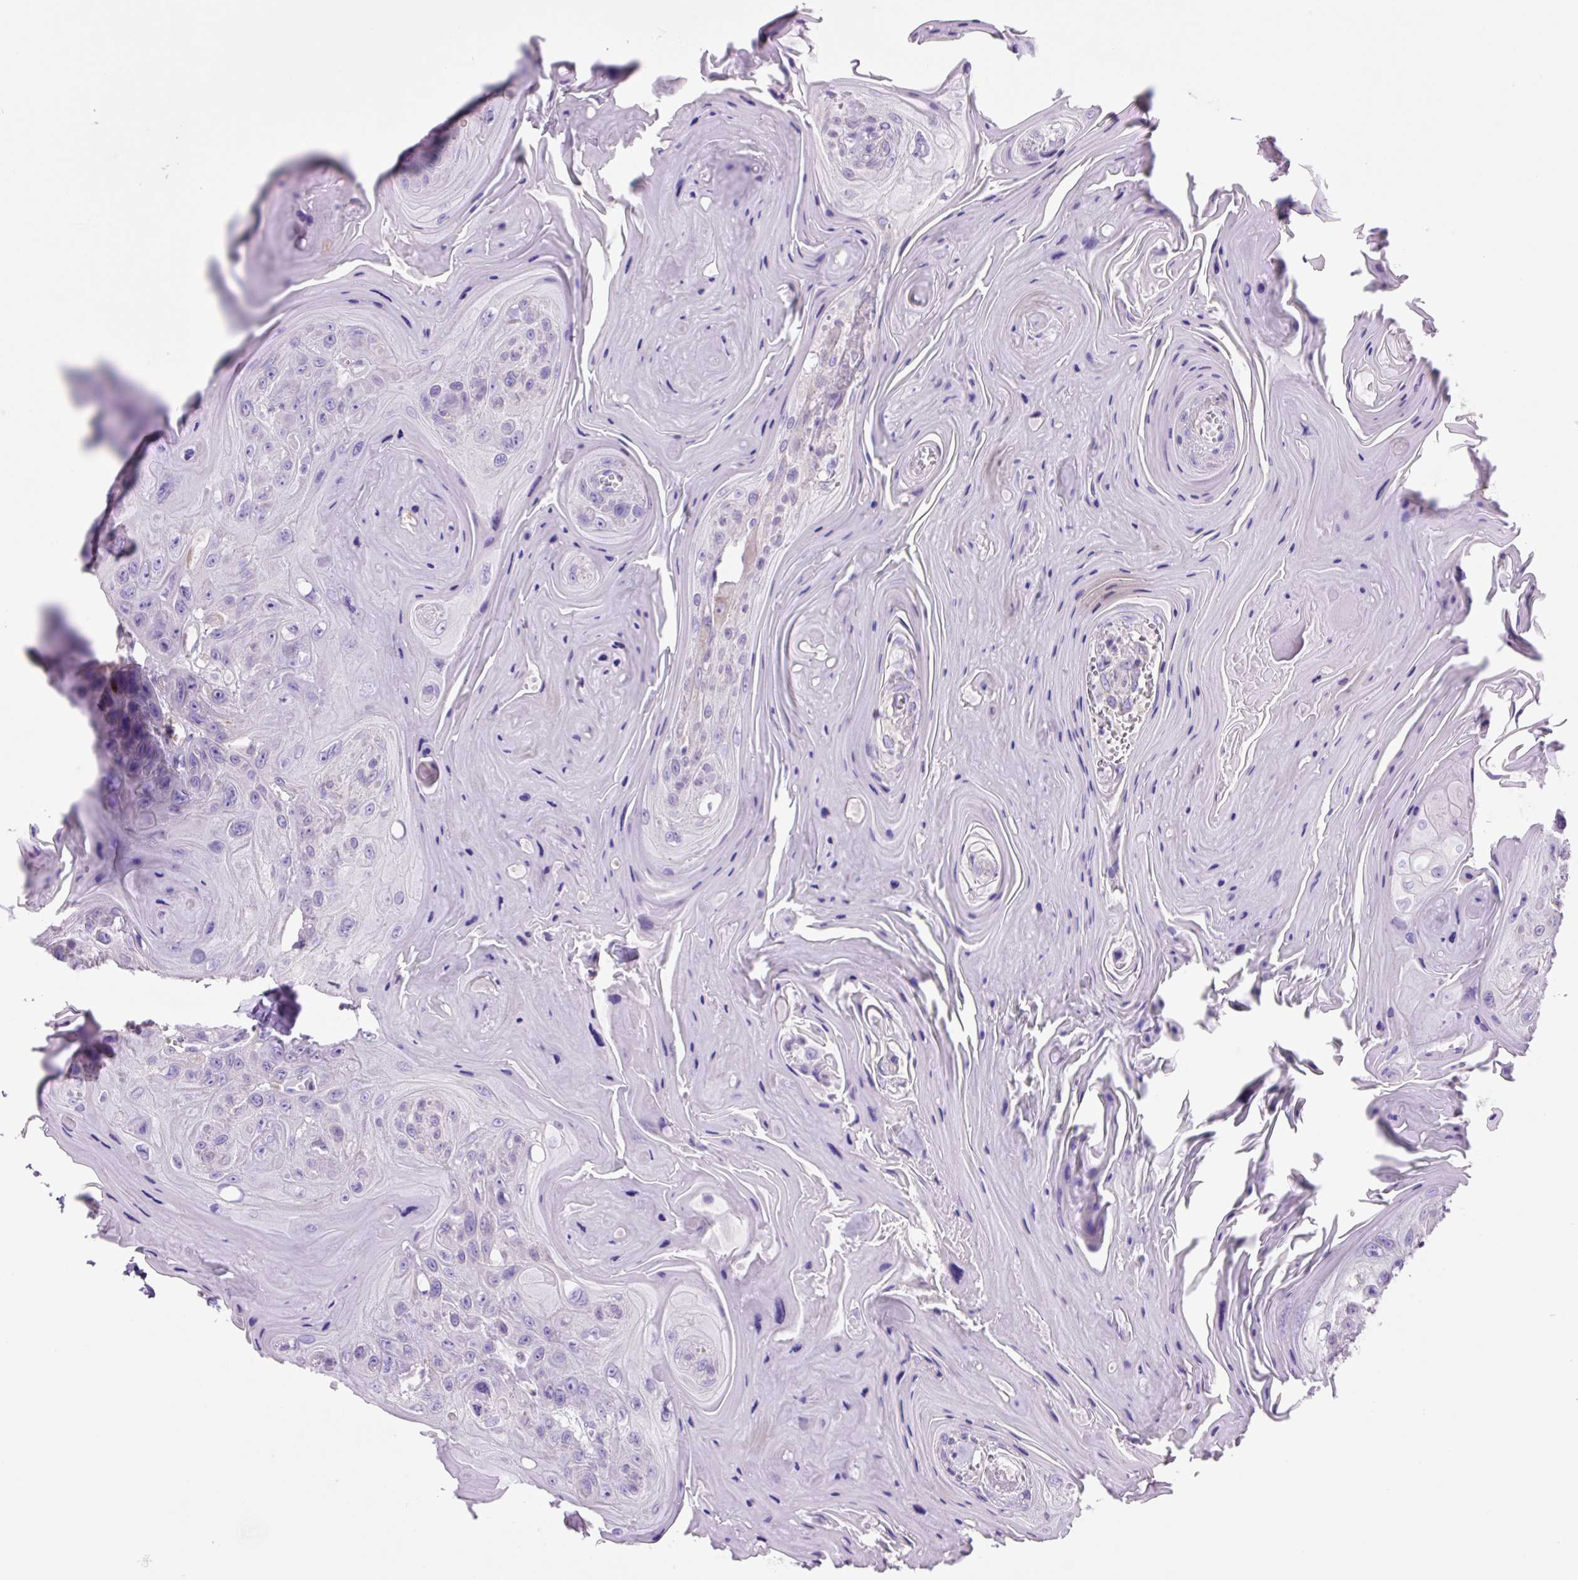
{"staining": {"intensity": "negative", "quantity": "none", "location": "none"}, "tissue": "head and neck cancer", "cell_type": "Tumor cells", "image_type": "cancer", "snomed": [{"axis": "morphology", "description": "Squamous cell carcinoma, NOS"}, {"axis": "topography", "description": "Head-Neck"}], "caption": "The photomicrograph reveals no significant positivity in tumor cells of head and neck squamous cell carcinoma.", "gene": "LCN10", "patient": {"sex": "female", "age": 59}}